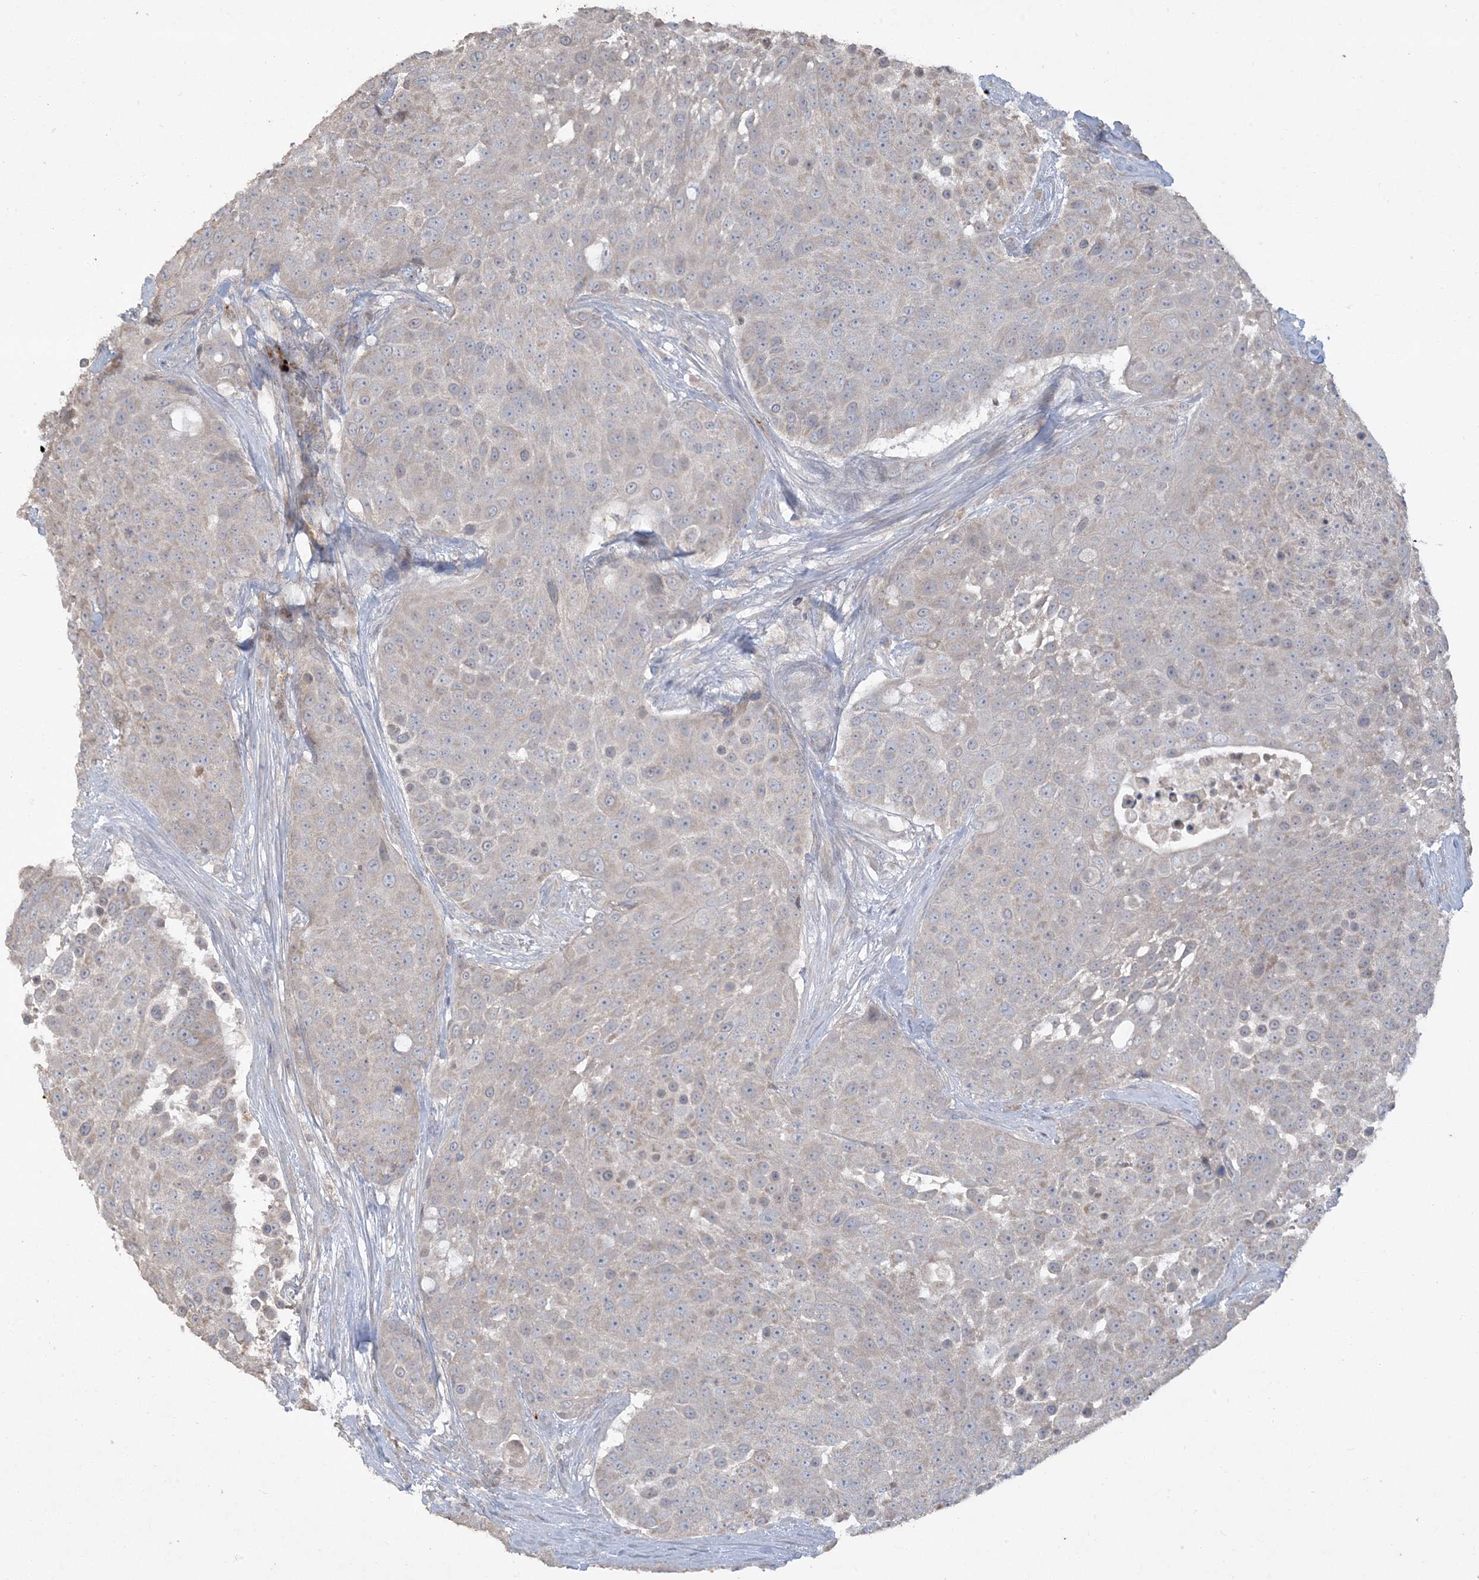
{"staining": {"intensity": "weak", "quantity": "<25%", "location": "cytoplasmic/membranous"}, "tissue": "urothelial cancer", "cell_type": "Tumor cells", "image_type": "cancer", "snomed": [{"axis": "morphology", "description": "Urothelial carcinoma, High grade"}, {"axis": "topography", "description": "Urinary bladder"}], "caption": "This is an immunohistochemistry histopathology image of human urothelial carcinoma (high-grade). There is no staining in tumor cells.", "gene": "LTN1", "patient": {"sex": "female", "age": 63}}